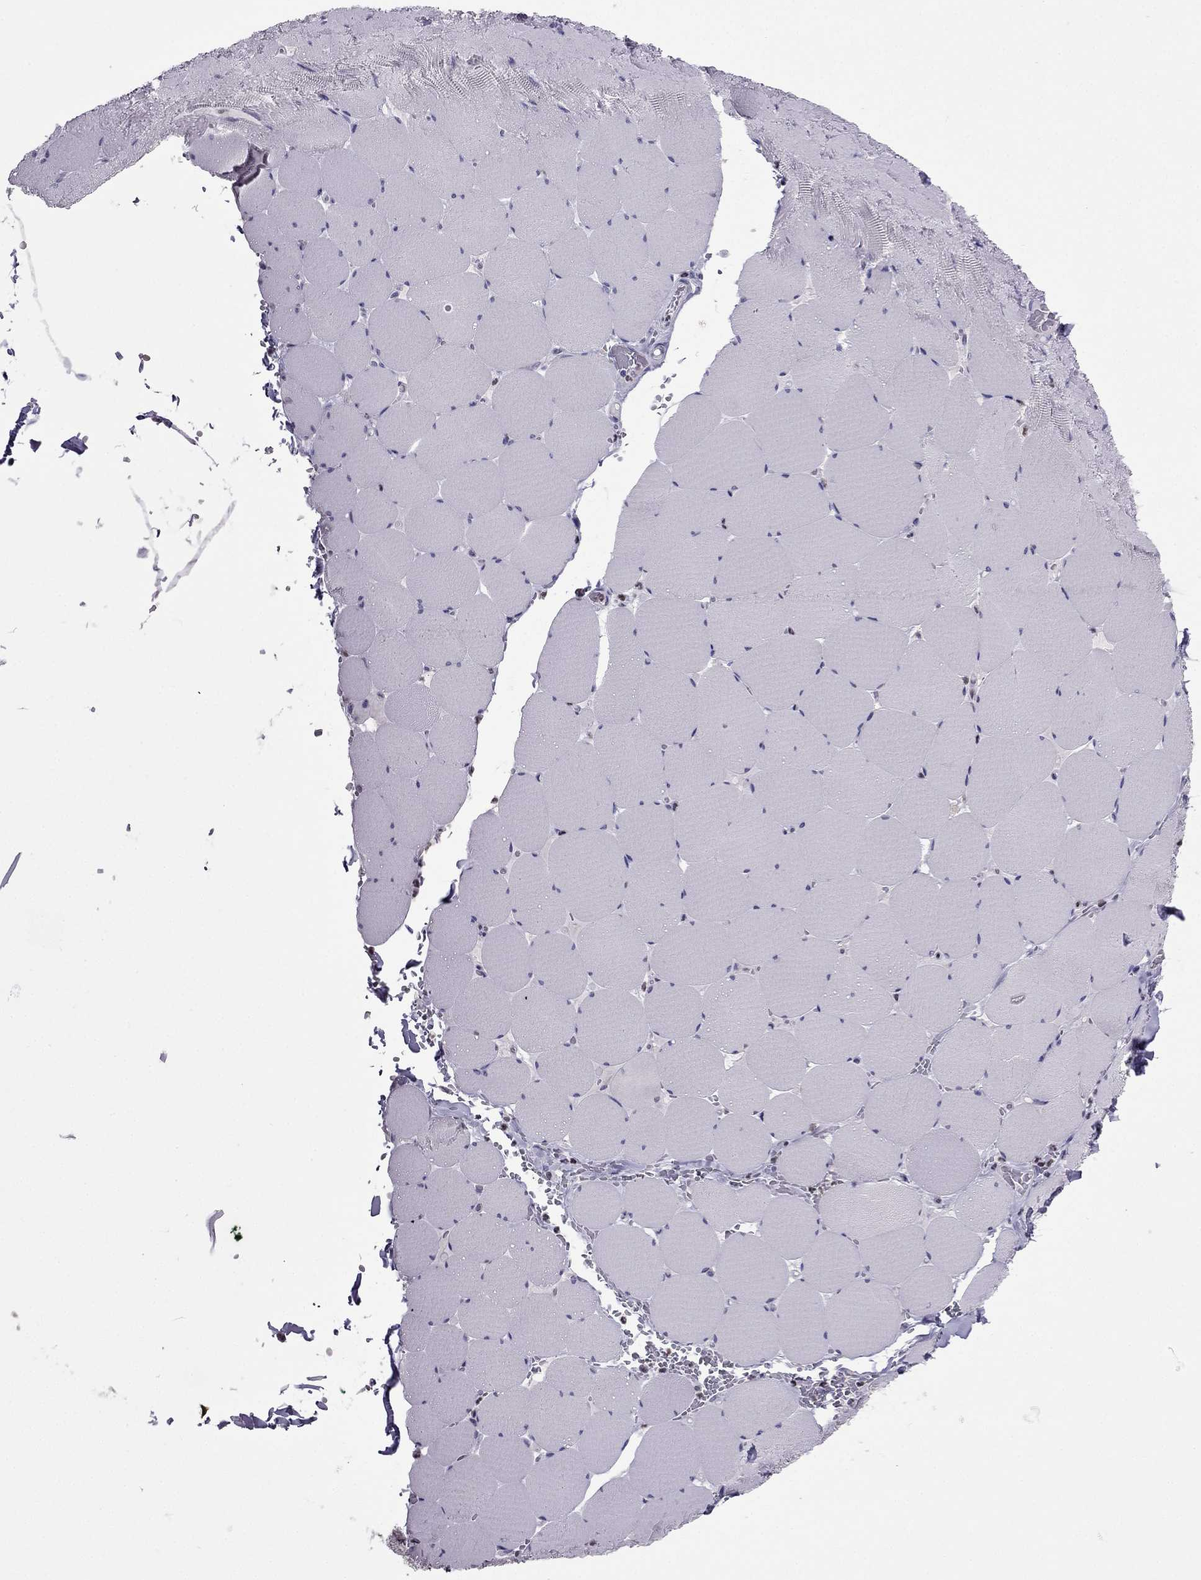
{"staining": {"intensity": "negative", "quantity": "none", "location": "none"}, "tissue": "skeletal muscle", "cell_type": "Myocytes", "image_type": "normal", "snomed": [{"axis": "morphology", "description": "Normal tissue, NOS"}, {"axis": "morphology", "description": "Malignant melanoma, Metastatic site"}, {"axis": "topography", "description": "Skeletal muscle"}], "caption": "Immunohistochemistry (IHC) of benign skeletal muscle exhibits no positivity in myocytes.", "gene": "ARID3A", "patient": {"sex": "male", "age": 50}}